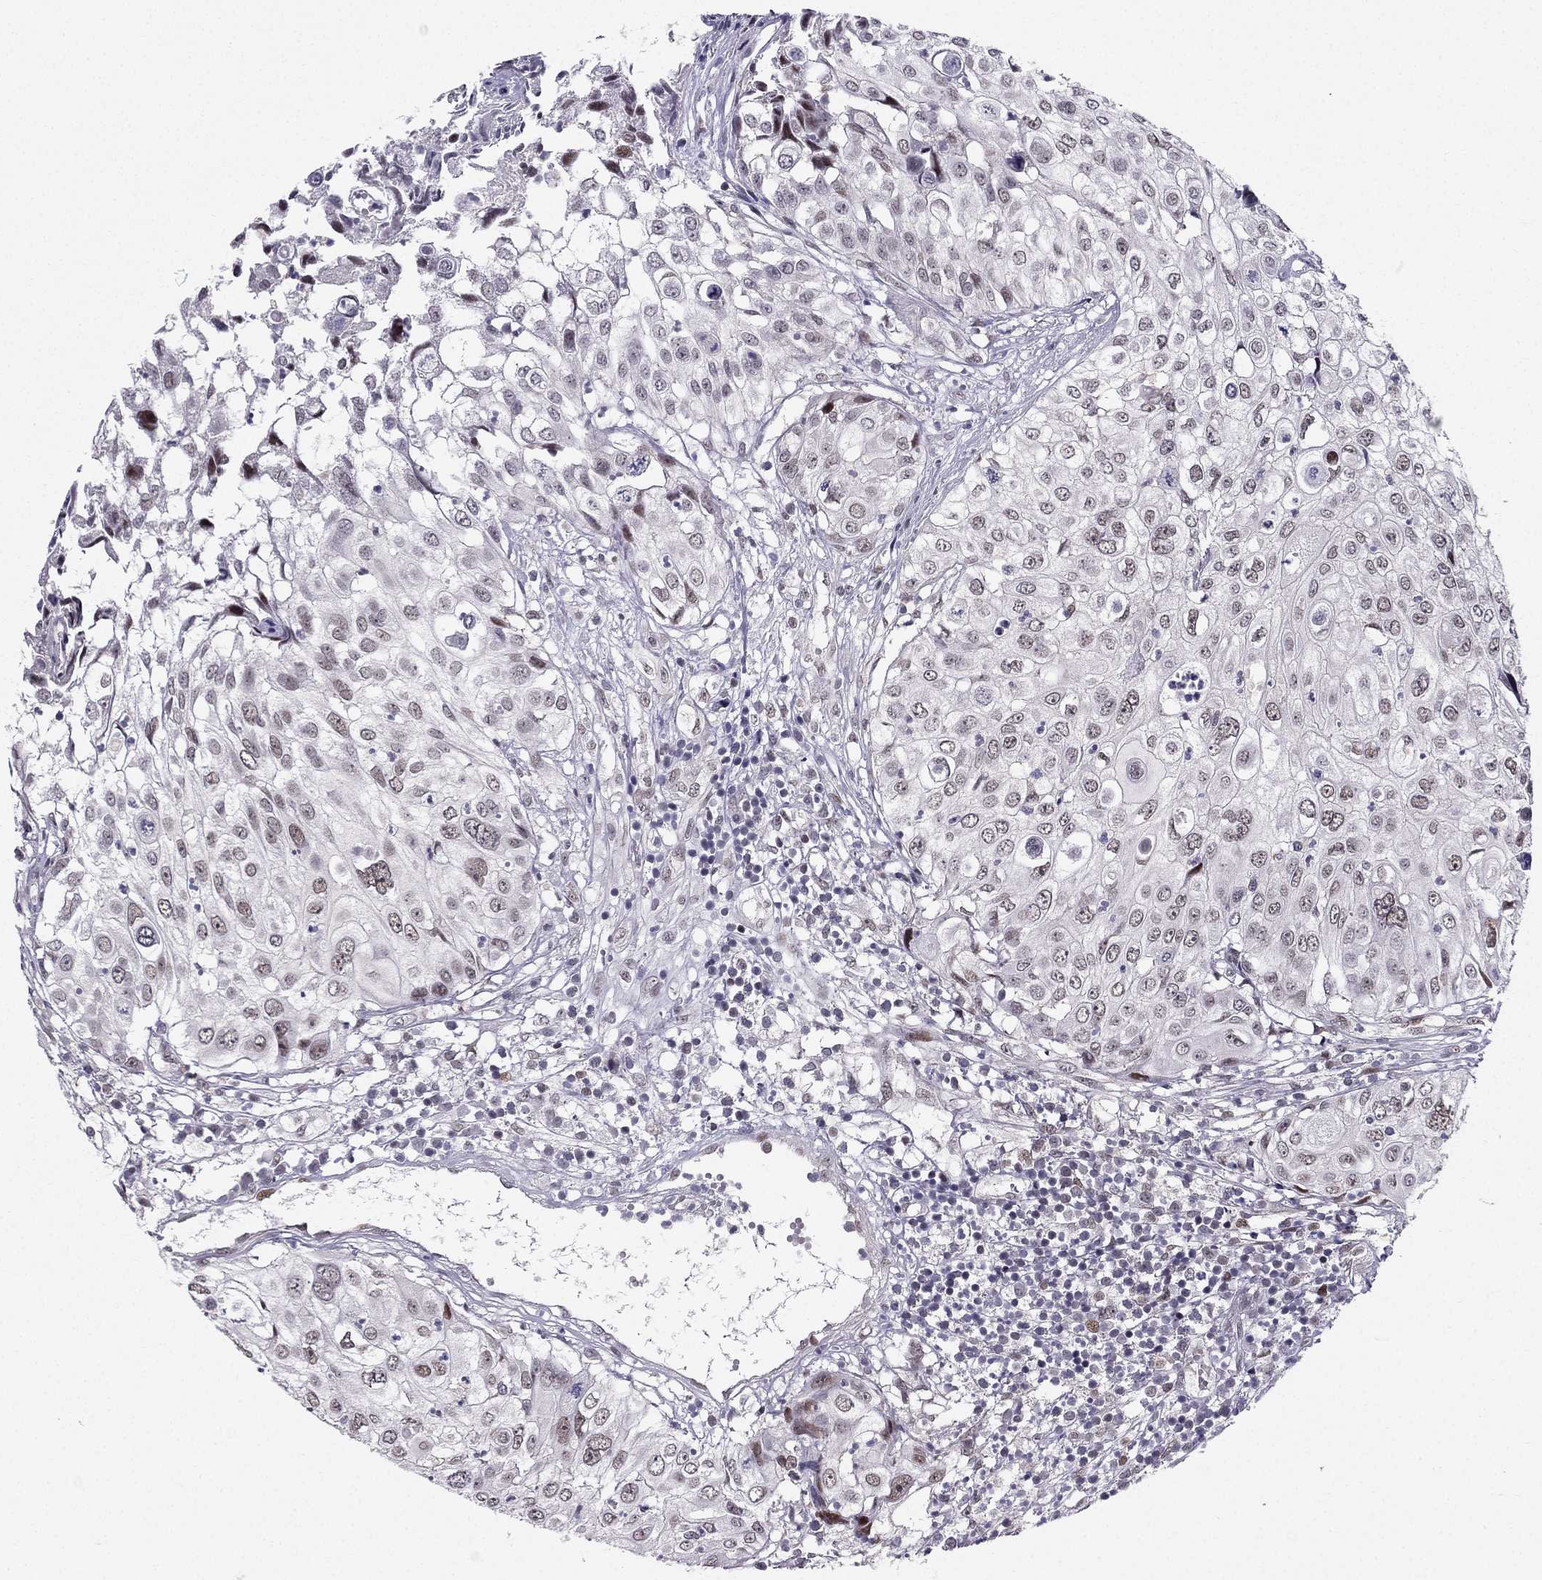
{"staining": {"intensity": "weak", "quantity": "<25%", "location": "nuclear"}, "tissue": "urothelial cancer", "cell_type": "Tumor cells", "image_type": "cancer", "snomed": [{"axis": "morphology", "description": "Urothelial carcinoma, High grade"}, {"axis": "topography", "description": "Urinary bladder"}], "caption": "A high-resolution photomicrograph shows immunohistochemistry (IHC) staining of high-grade urothelial carcinoma, which reveals no significant expression in tumor cells.", "gene": "RPRD2", "patient": {"sex": "female", "age": 79}}